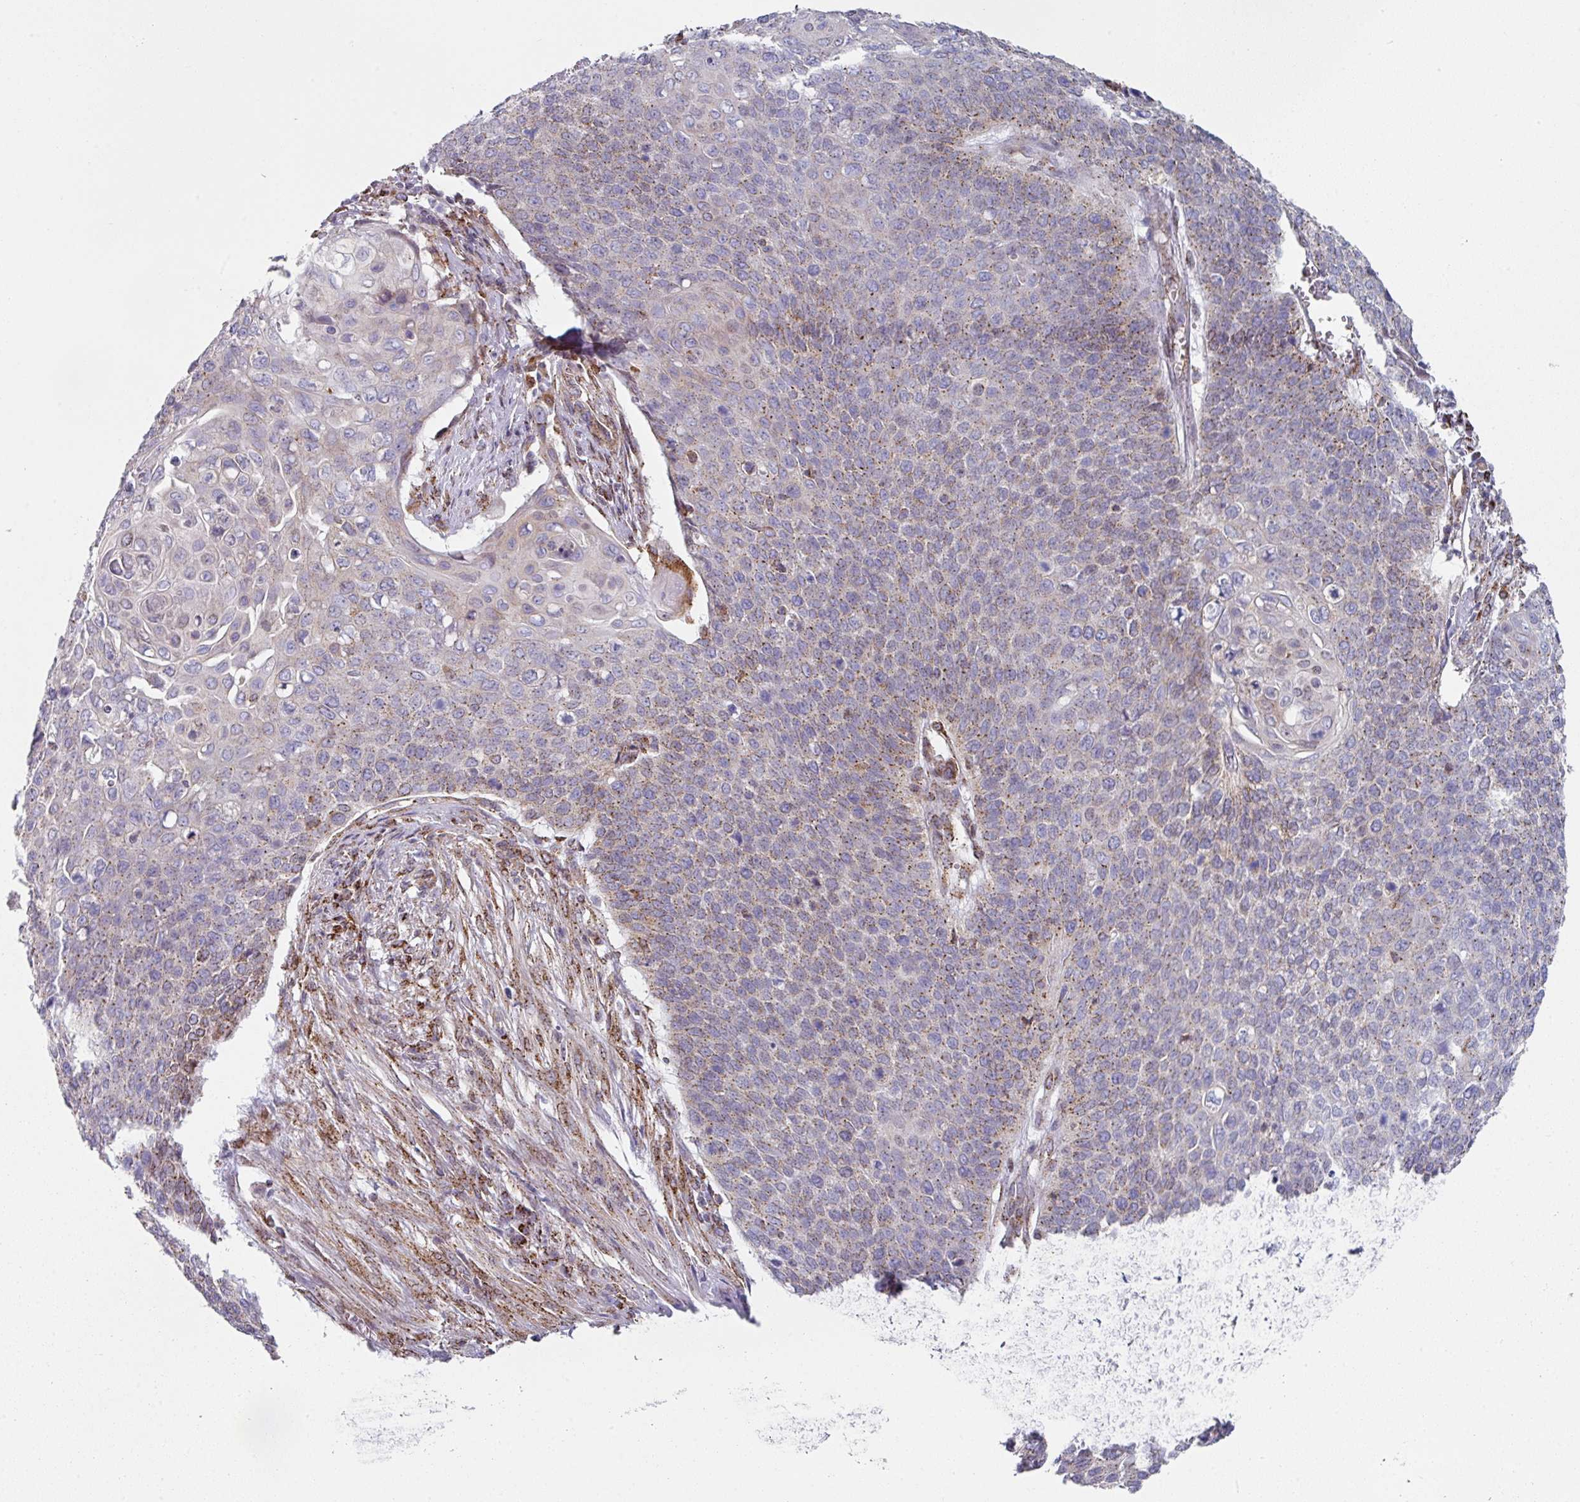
{"staining": {"intensity": "weak", "quantity": "25%-75%", "location": "cytoplasmic/membranous"}, "tissue": "cervical cancer", "cell_type": "Tumor cells", "image_type": "cancer", "snomed": [{"axis": "morphology", "description": "Squamous cell carcinoma, NOS"}, {"axis": "topography", "description": "Cervix"}], "caption": "Brown immunohistochemical staining in human cervical cancer (squamous cell carcinoma) reveals weak cytoplasmic/membranous positivity in about 25%-75% of tumor cells.", "gene": "CCDC85B", "patient": {"sex": "female", "age": 39}}